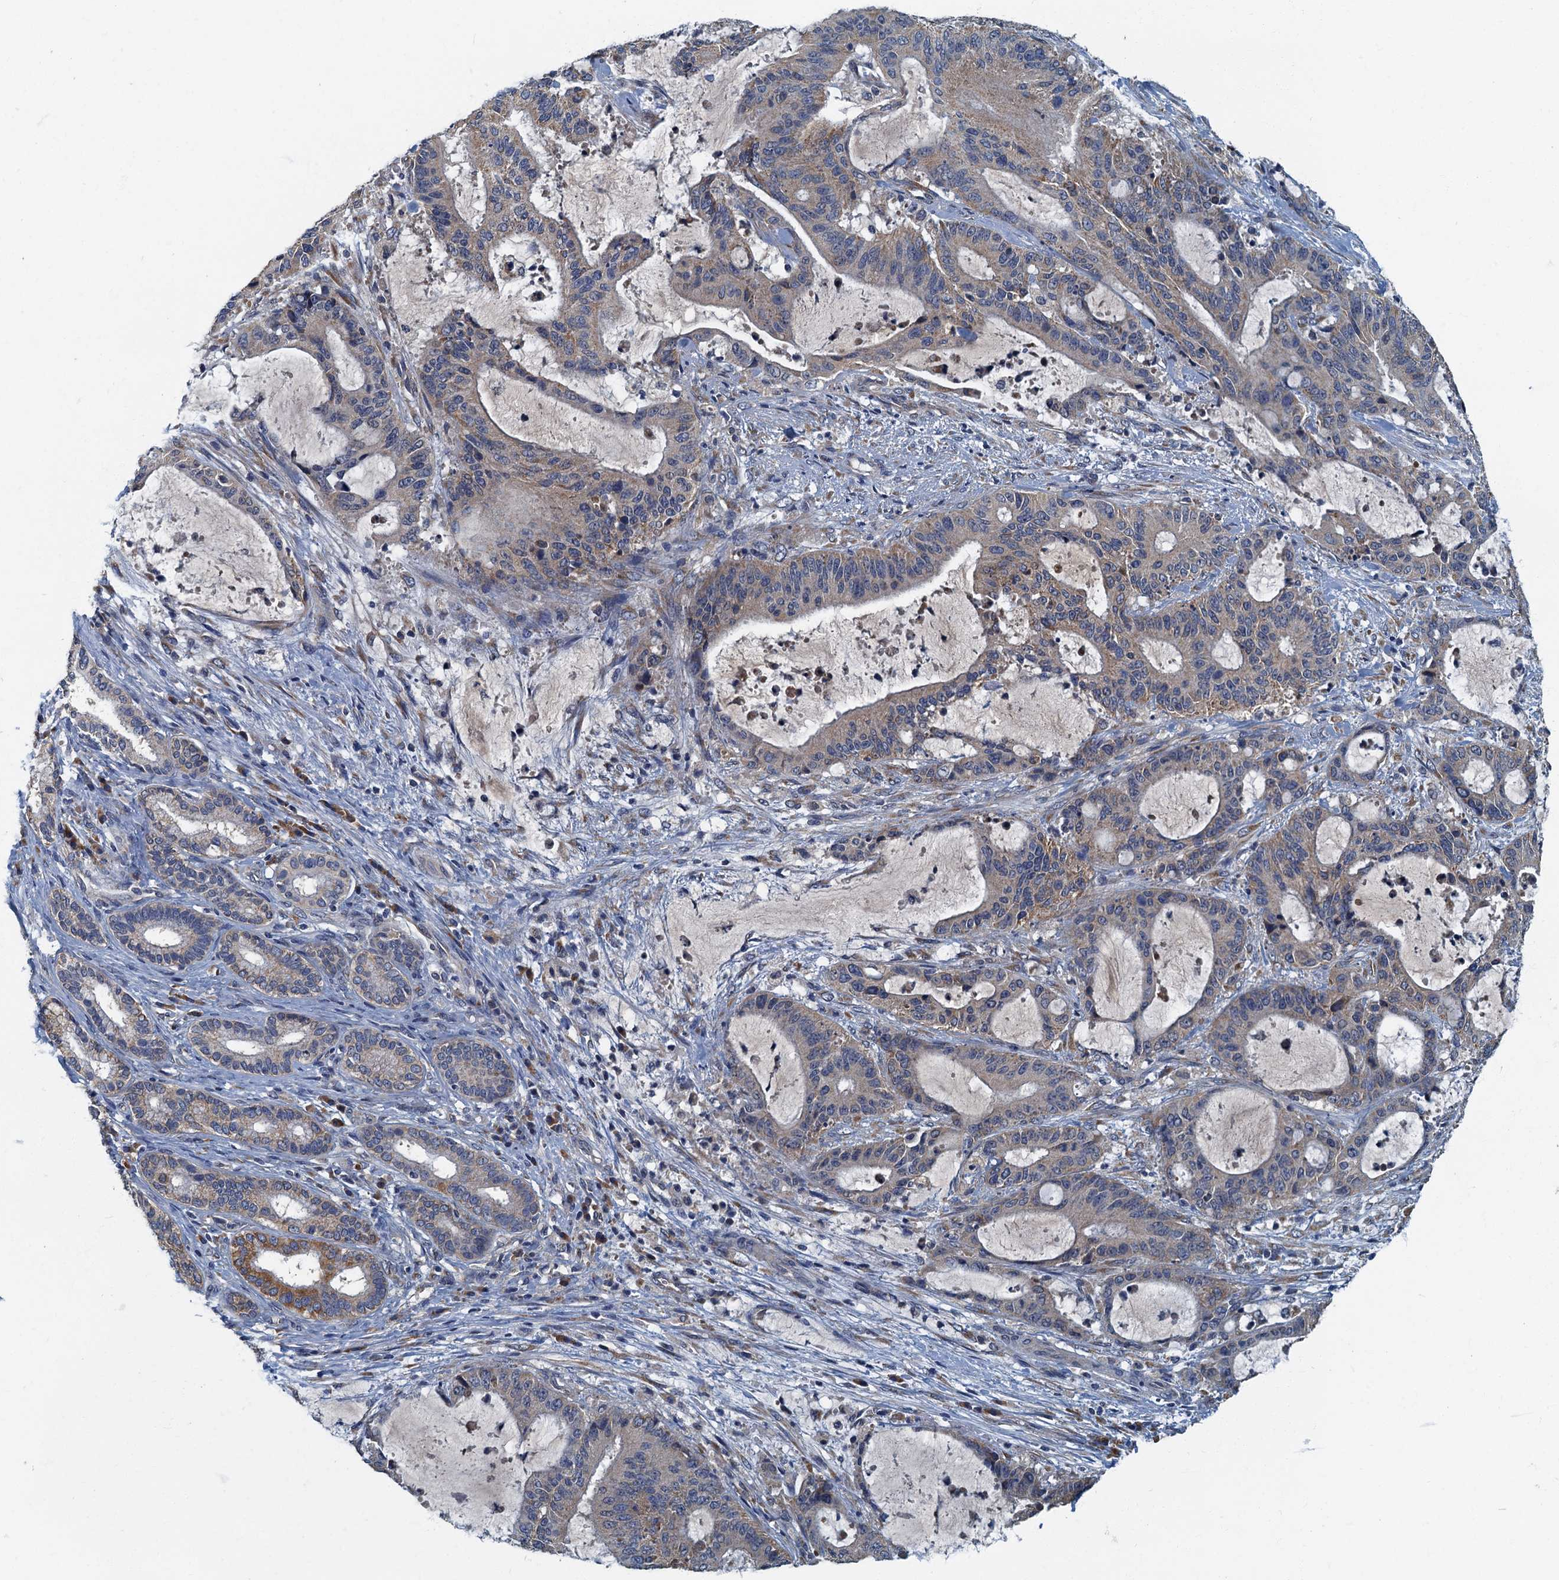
{"staining": {"intensity": "weak", "quantity": "25%-75%", "location": "cytoplasmic/membranous"}, "tissue": "liver cancer", "cell_type": "Tumor cells", "image_type": "cancer", "snomed": [{"axis": "morphology", "description": "Normal tissue, NOS"}, {"axis": "morphology", "description": "Cholangiocarcinoma"}, {"axis": "topography", "description": "Liver"}, {"axis": "topography", "description": "Peripheral nerve tissue"}], "caption": "Liver cancer (cholangiocarcinoma) stained with a protein marker displays weak staining in tumor cells.", "gene": "DDX49", "patient": {"sex": "female", "age": 73}}